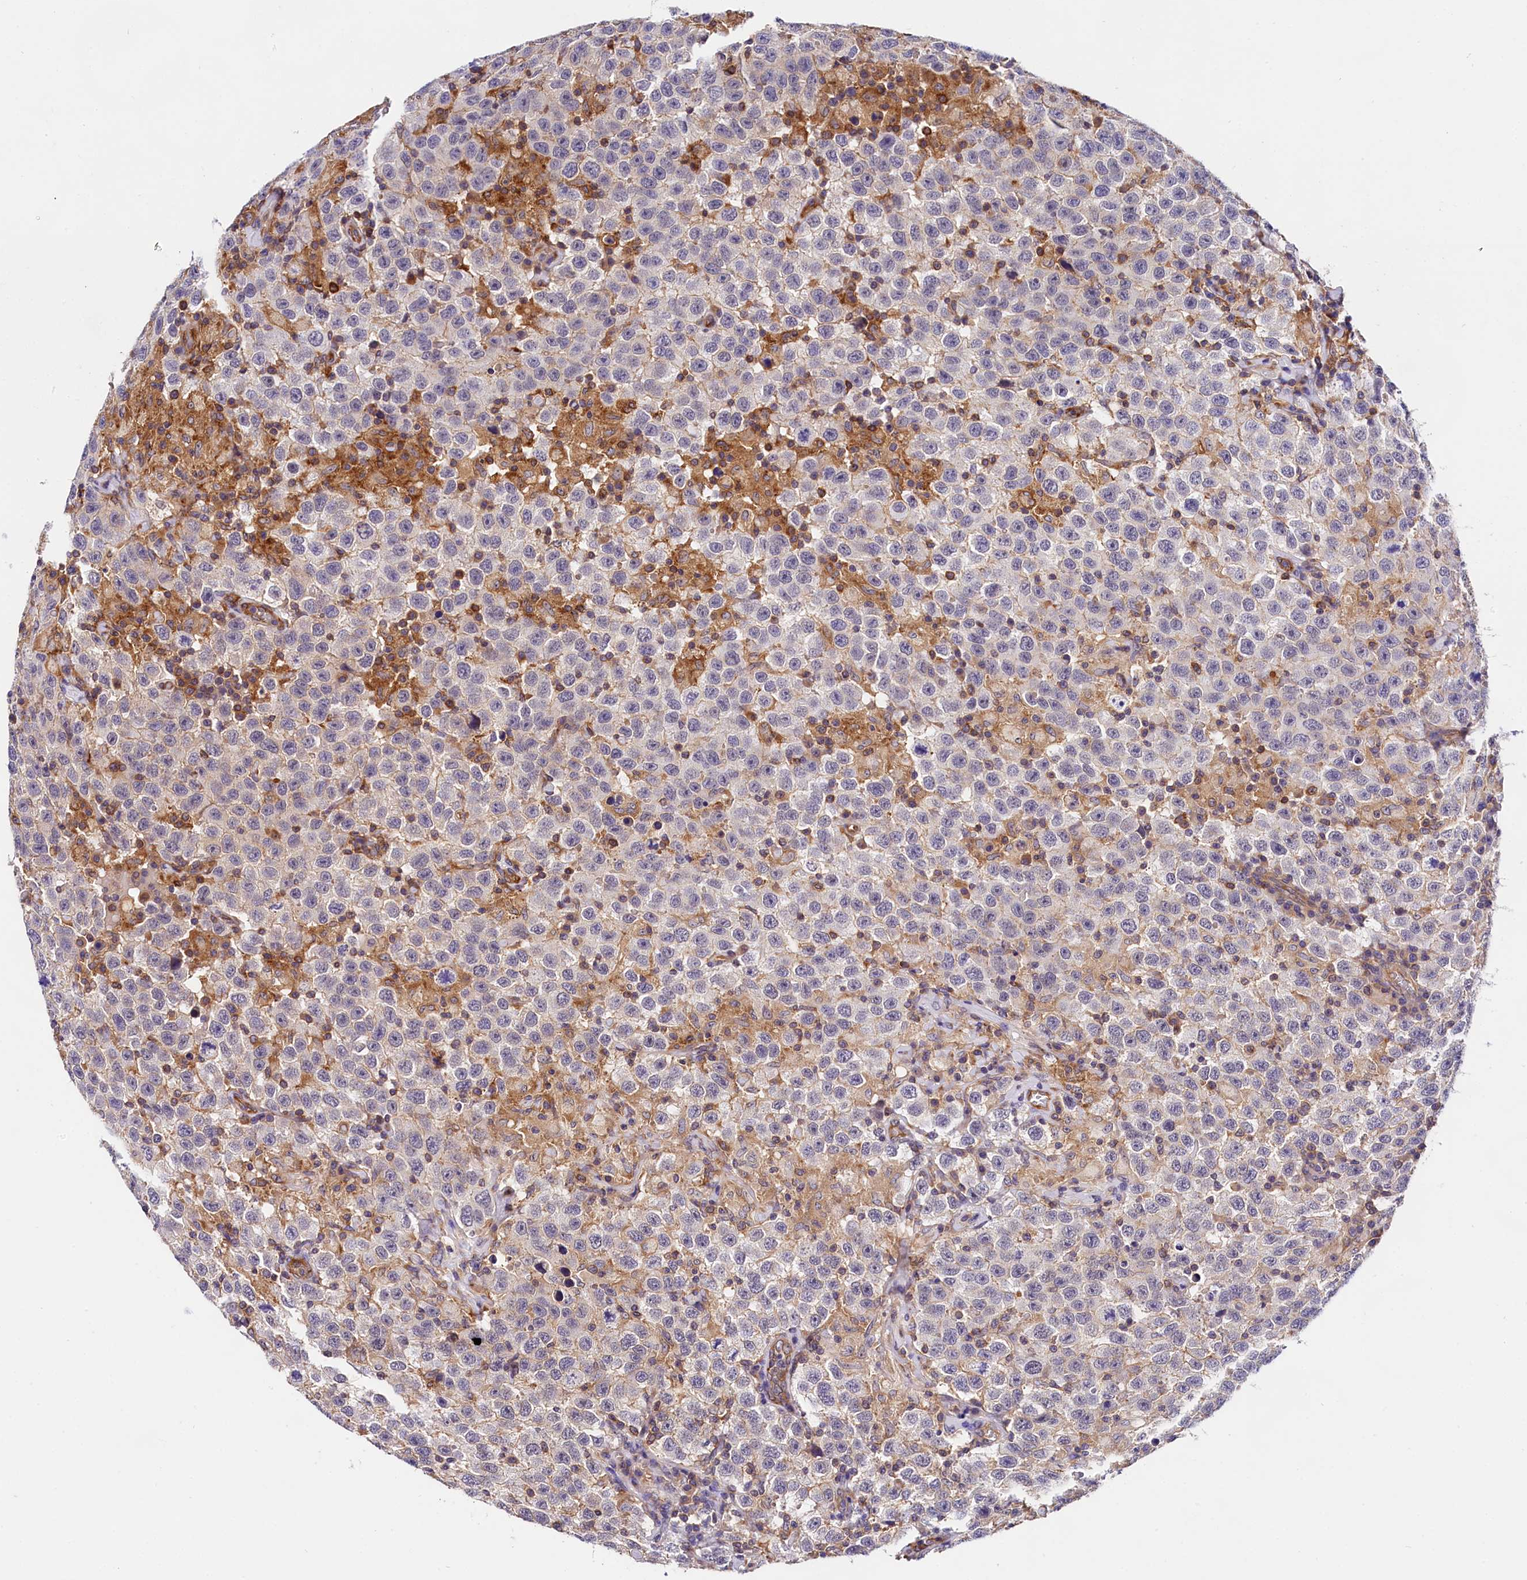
{"staining": {"intensity": "negative", "quantity": "none", "location": "none"}, "tissue": "testis cancer", "cell_type": "Tumor cells", "image_type": "cancer", "snomed": [{"axis": "morphology", "description": "Seminoma, NOS"}, {"axis": "topography", "description": "Testis"}], "caption": "Tumor cells show no significant protein staining in seminoma (testis).", "gene": "OAS3", "patient": {"sex": "male", "age": 41}}